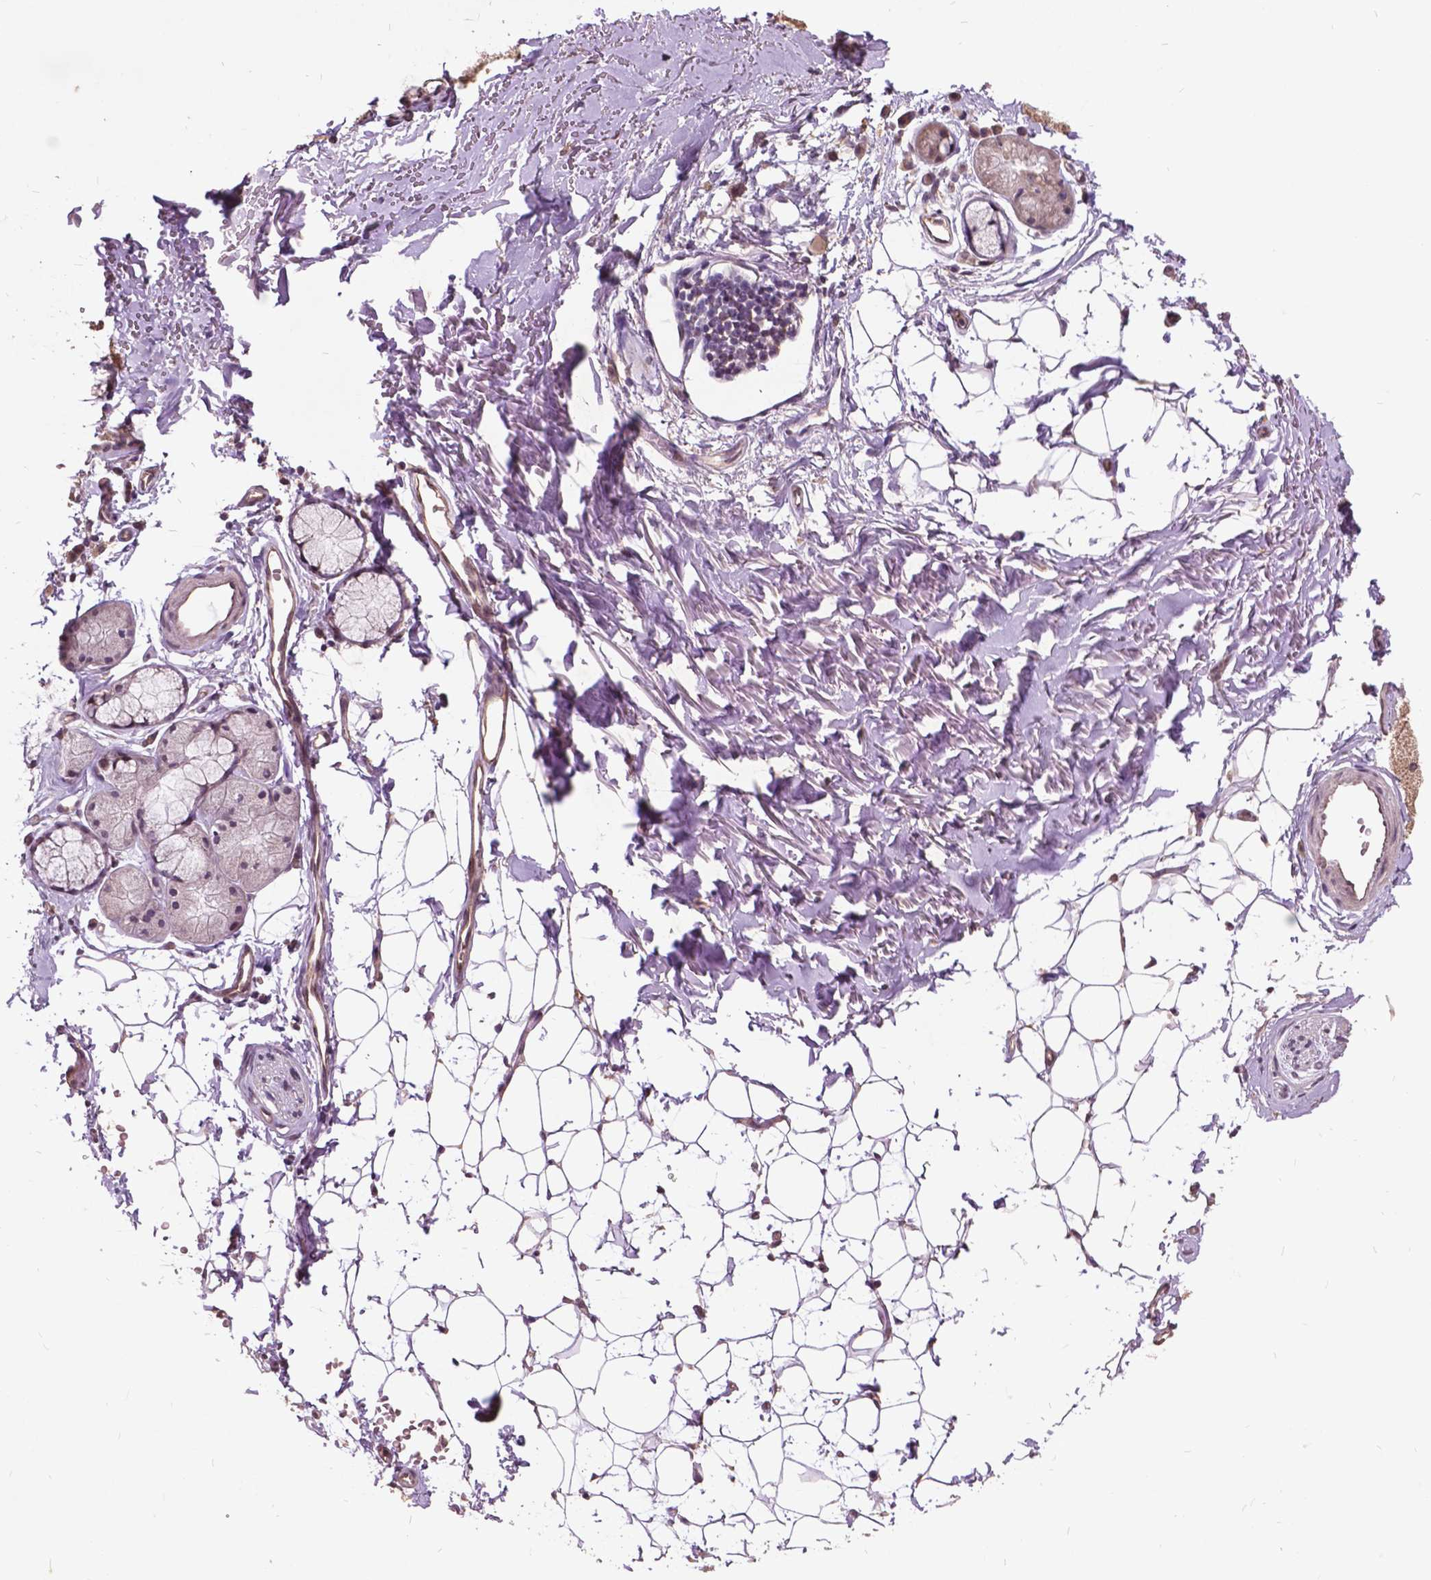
{"staining": {"intensity": "weak", "quantity": ">75%", "location": "cytoplasmic/membranous"}, "tissue": "adipose tissue", "cell_type": "Adipocytes", "image_type": "normal", "snomed": [{"axis": "morphology", "description": "Normal tissue, NOS"}, {"axis": "topography", "description": "Cartilage tissue"}, {"axis": "topography", "description": "Bronchus"}], "caption": "DAB immunohistochemical staining of normal human adipose tissue demonstrates weak cytoplasmic/membranous protein expression in about >75% of adipocytes. Nuclei are stained in blue.", "gene": "AP1S3", "patient": {"sex": "female", "age": 79}}